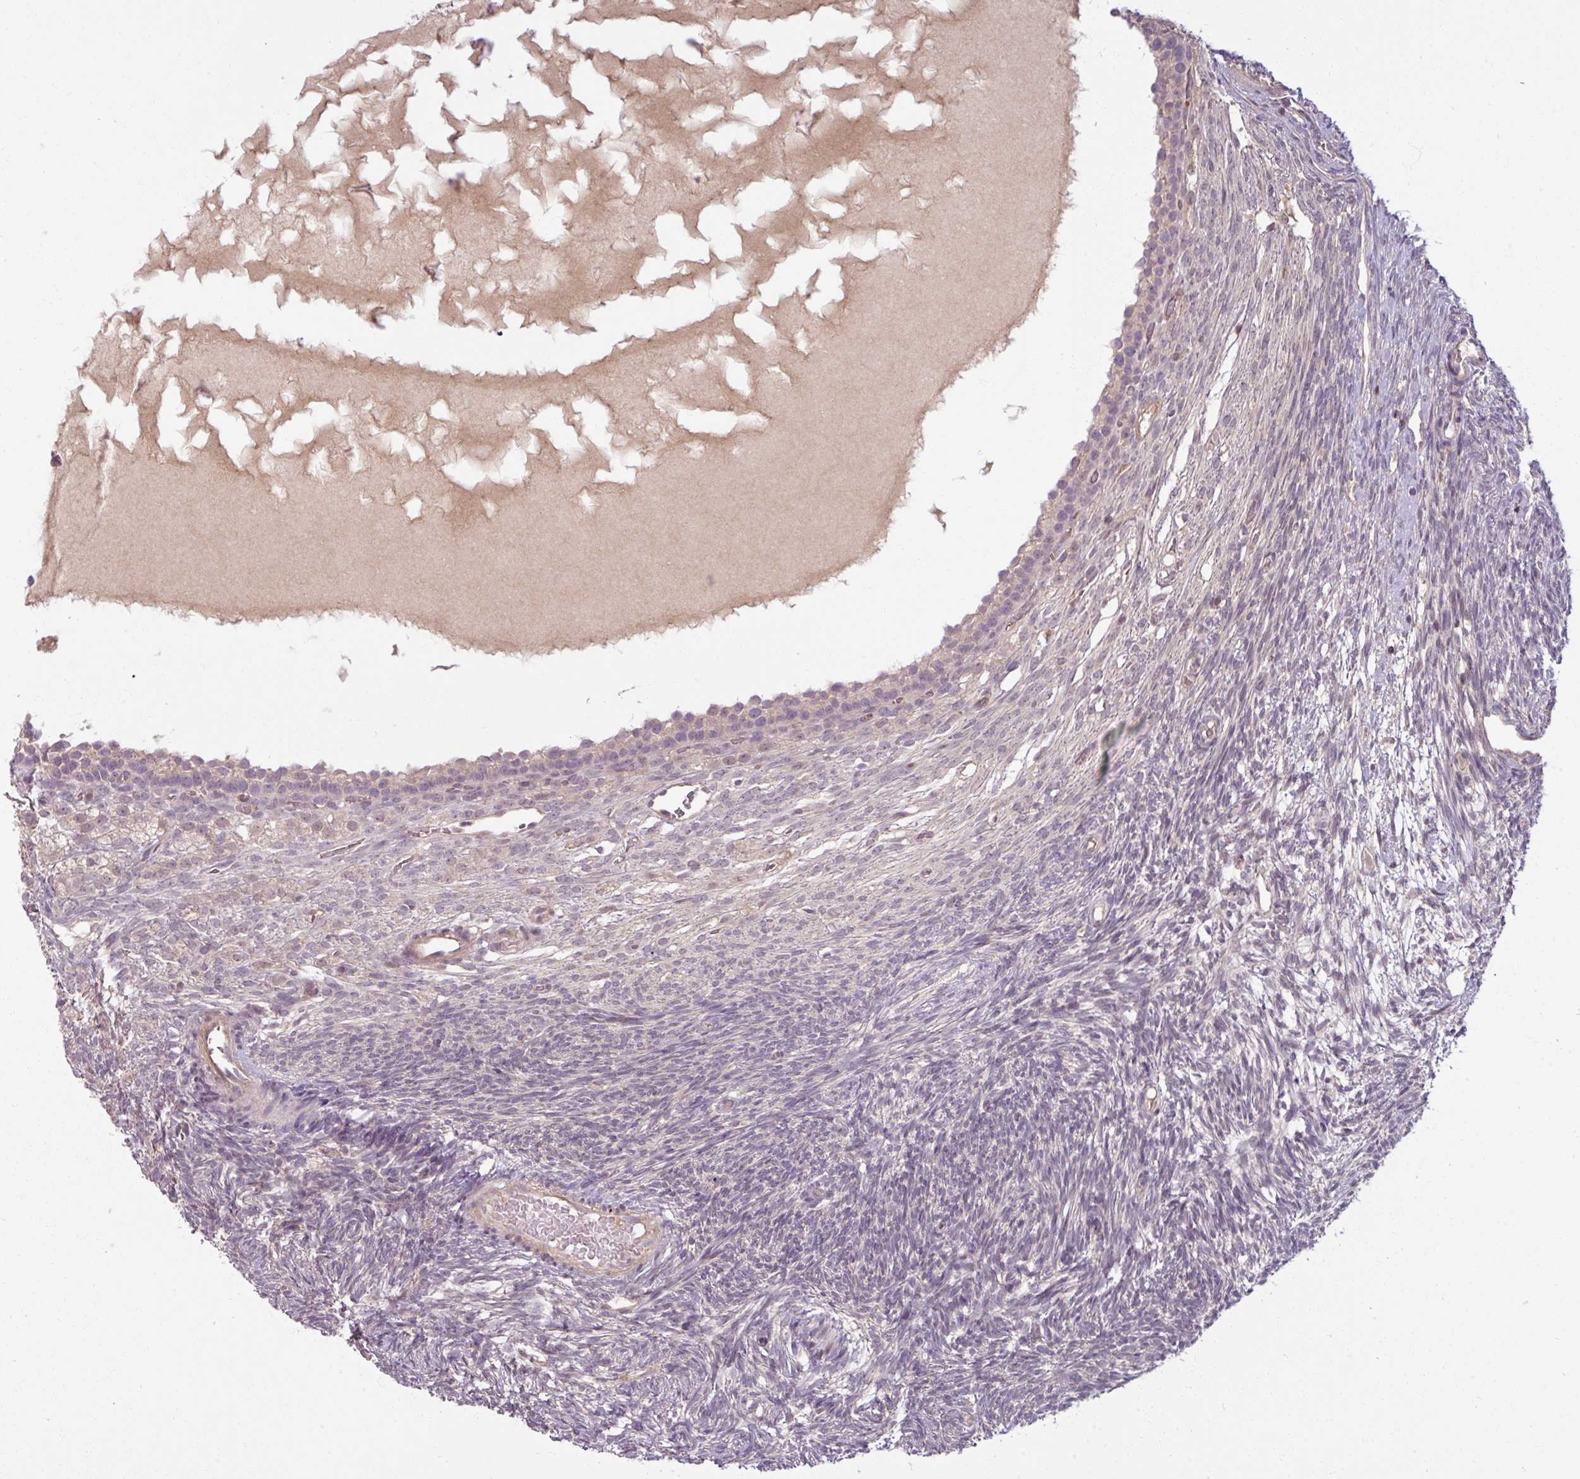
{"staining": {"intensity": "weak", "quantity": ">75%", "location": "cytoplasmic/membranous"}, "tissue": "ovary", "cell_type": "Follicle cells", "image_type": "normal", "snomed": [{"axis": "morphology", "description": "Normal tissue, NOS"}, {"axis": "topography", "description": "Ovary"}], "caption": "The photomicrograph demonstrates staining of unremarkable ovary, revealing weak cytoplasmic/membranous protein staining (brown color) within follicle cells.", "gene": "TUSC3", "patient": {"sex": "female", "age": 39}}